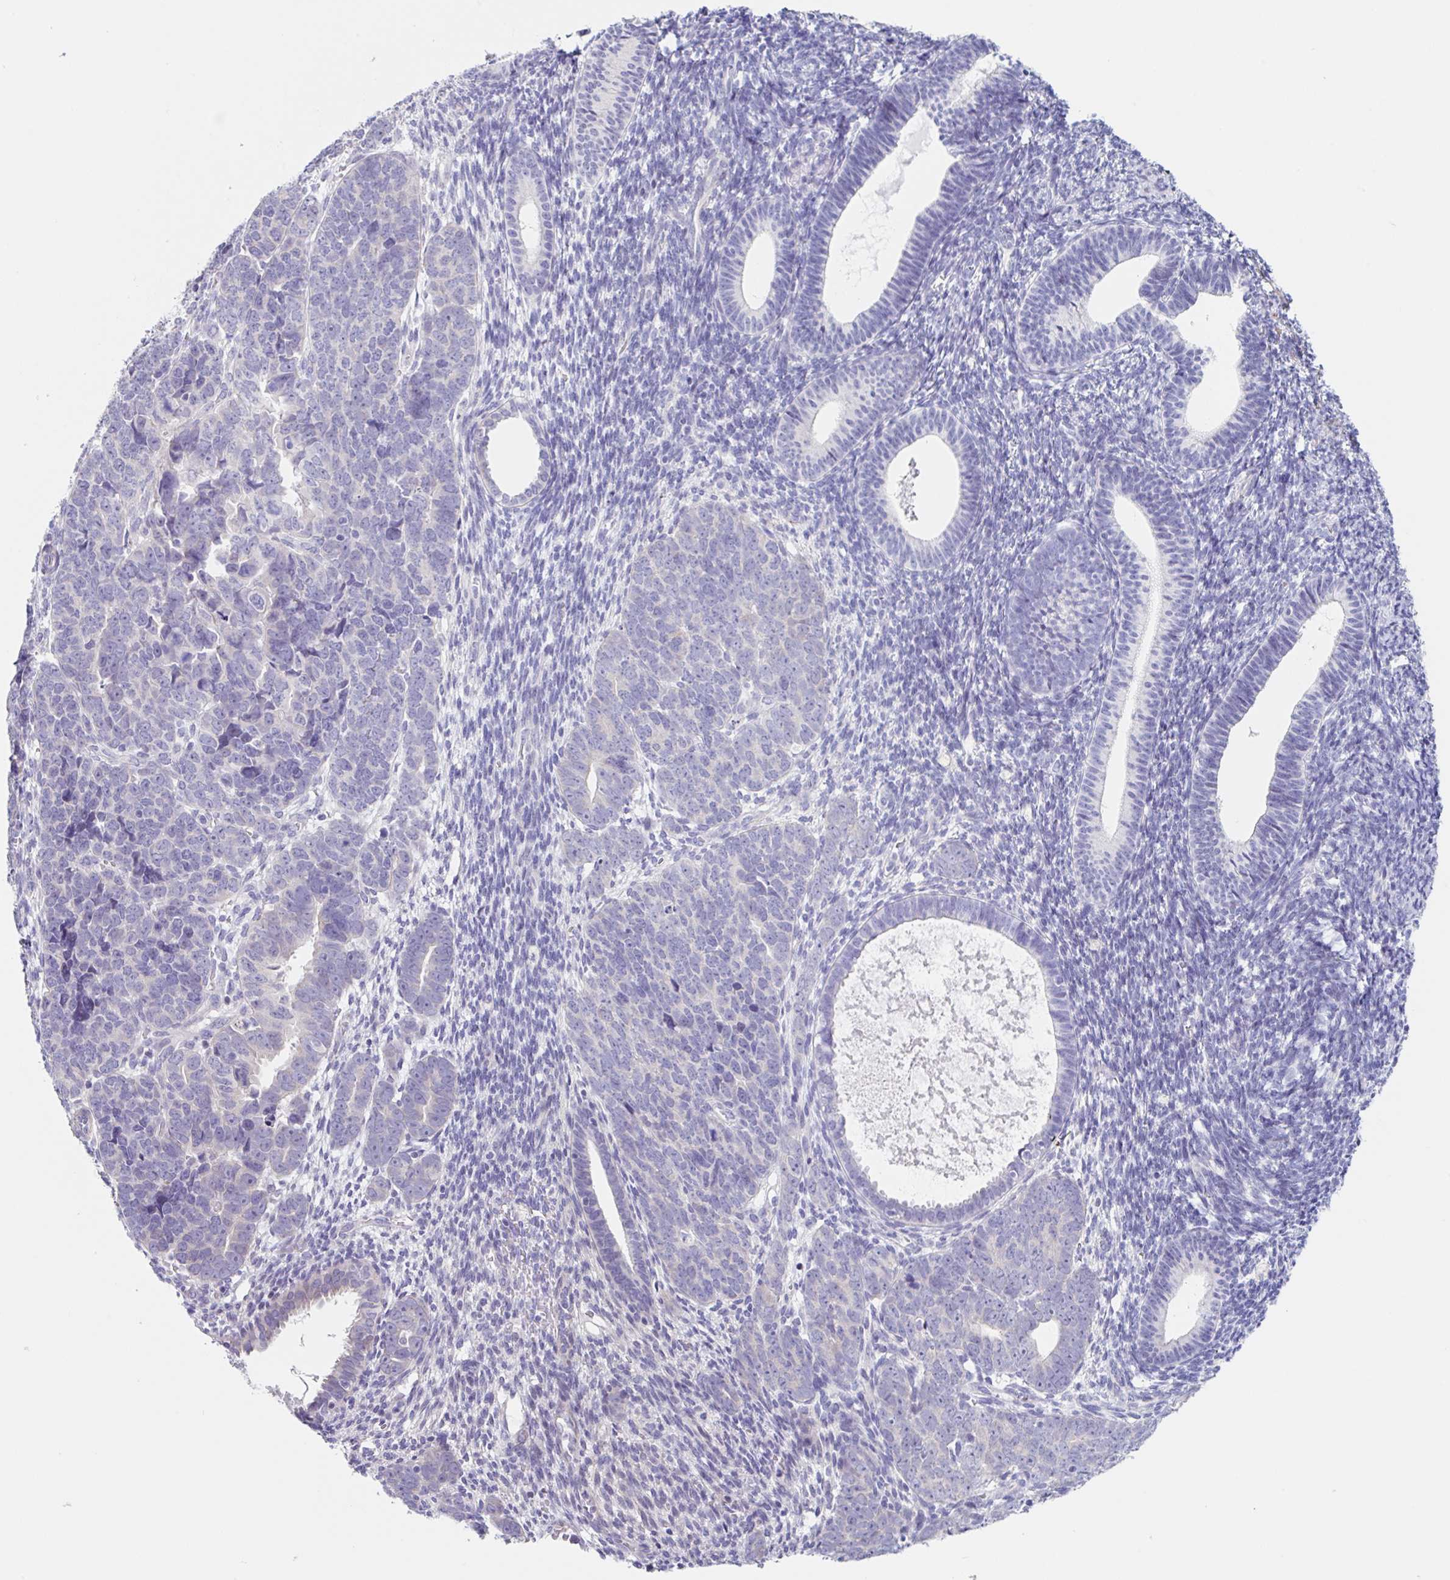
{"staining": {"intensity": "negative", "quantity": "none", "location": "none"}, "tissue": "endometrial cancer", "cell_type": "Tumor cells", "image_type": "cancer", "snomed": [{"axis": "morphology", "description": "Adenocarcinoma, NOS"}, {"axis": "topography", "description": "Endometrium"}], "caption": "Micrograph shows no protein expression in tumor cells of endometrial adenocarcinoma tissue.", "gene": "DCAF17", "patient": {"sex": "female", "age": 82}}